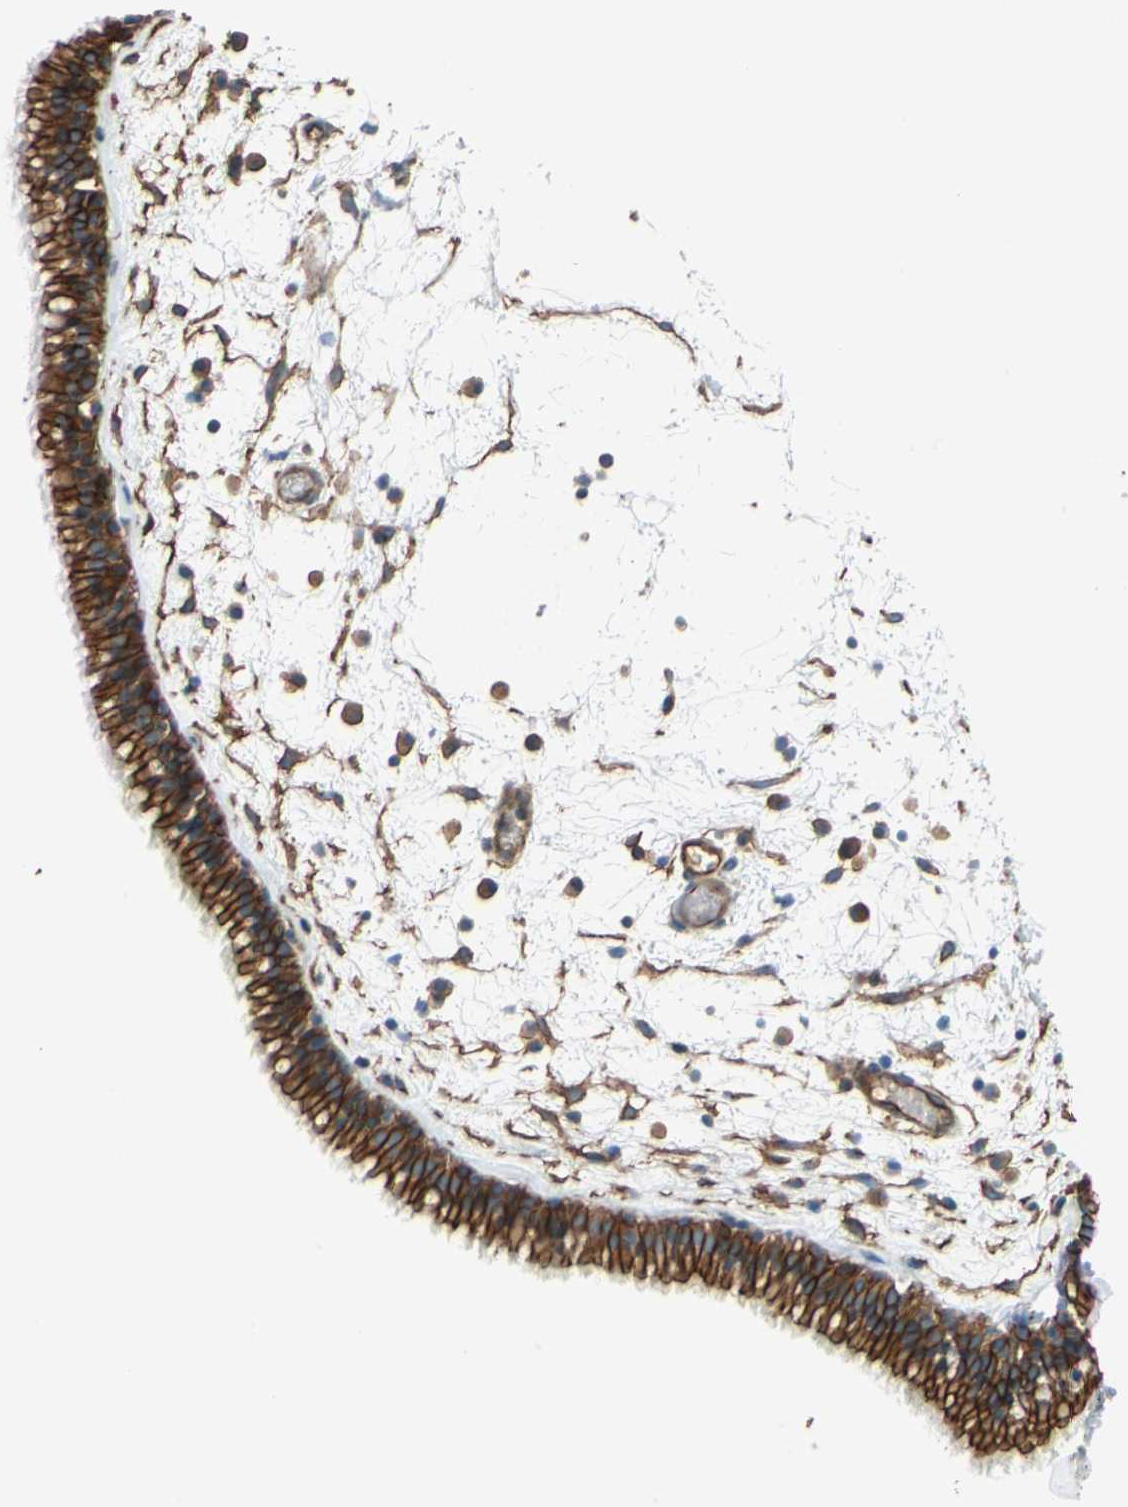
{"staining": {"intensity": "strong", "quantity": ">75%", "location": "cytoplasmic/membranous"}, "tissue": "nasopharynx", "cell_type": "Respiratory epithelial cells", "image_type": "normal", "snomed": [{"axis": "morphology", "description": "Normal tissue, NOS"}, {"axis": "morphology", "description": "Inflammation, NOS"}, {"axis": "topography", "description": "Nasopharynx"}], "caption": "Strong cytoplasmic/membranous protein expression is identified in about >75% of respiratory epithelial cells in nasopharynx.", "gene": "SPTAN1", "patient": {"sex": "male", "age": 48}}